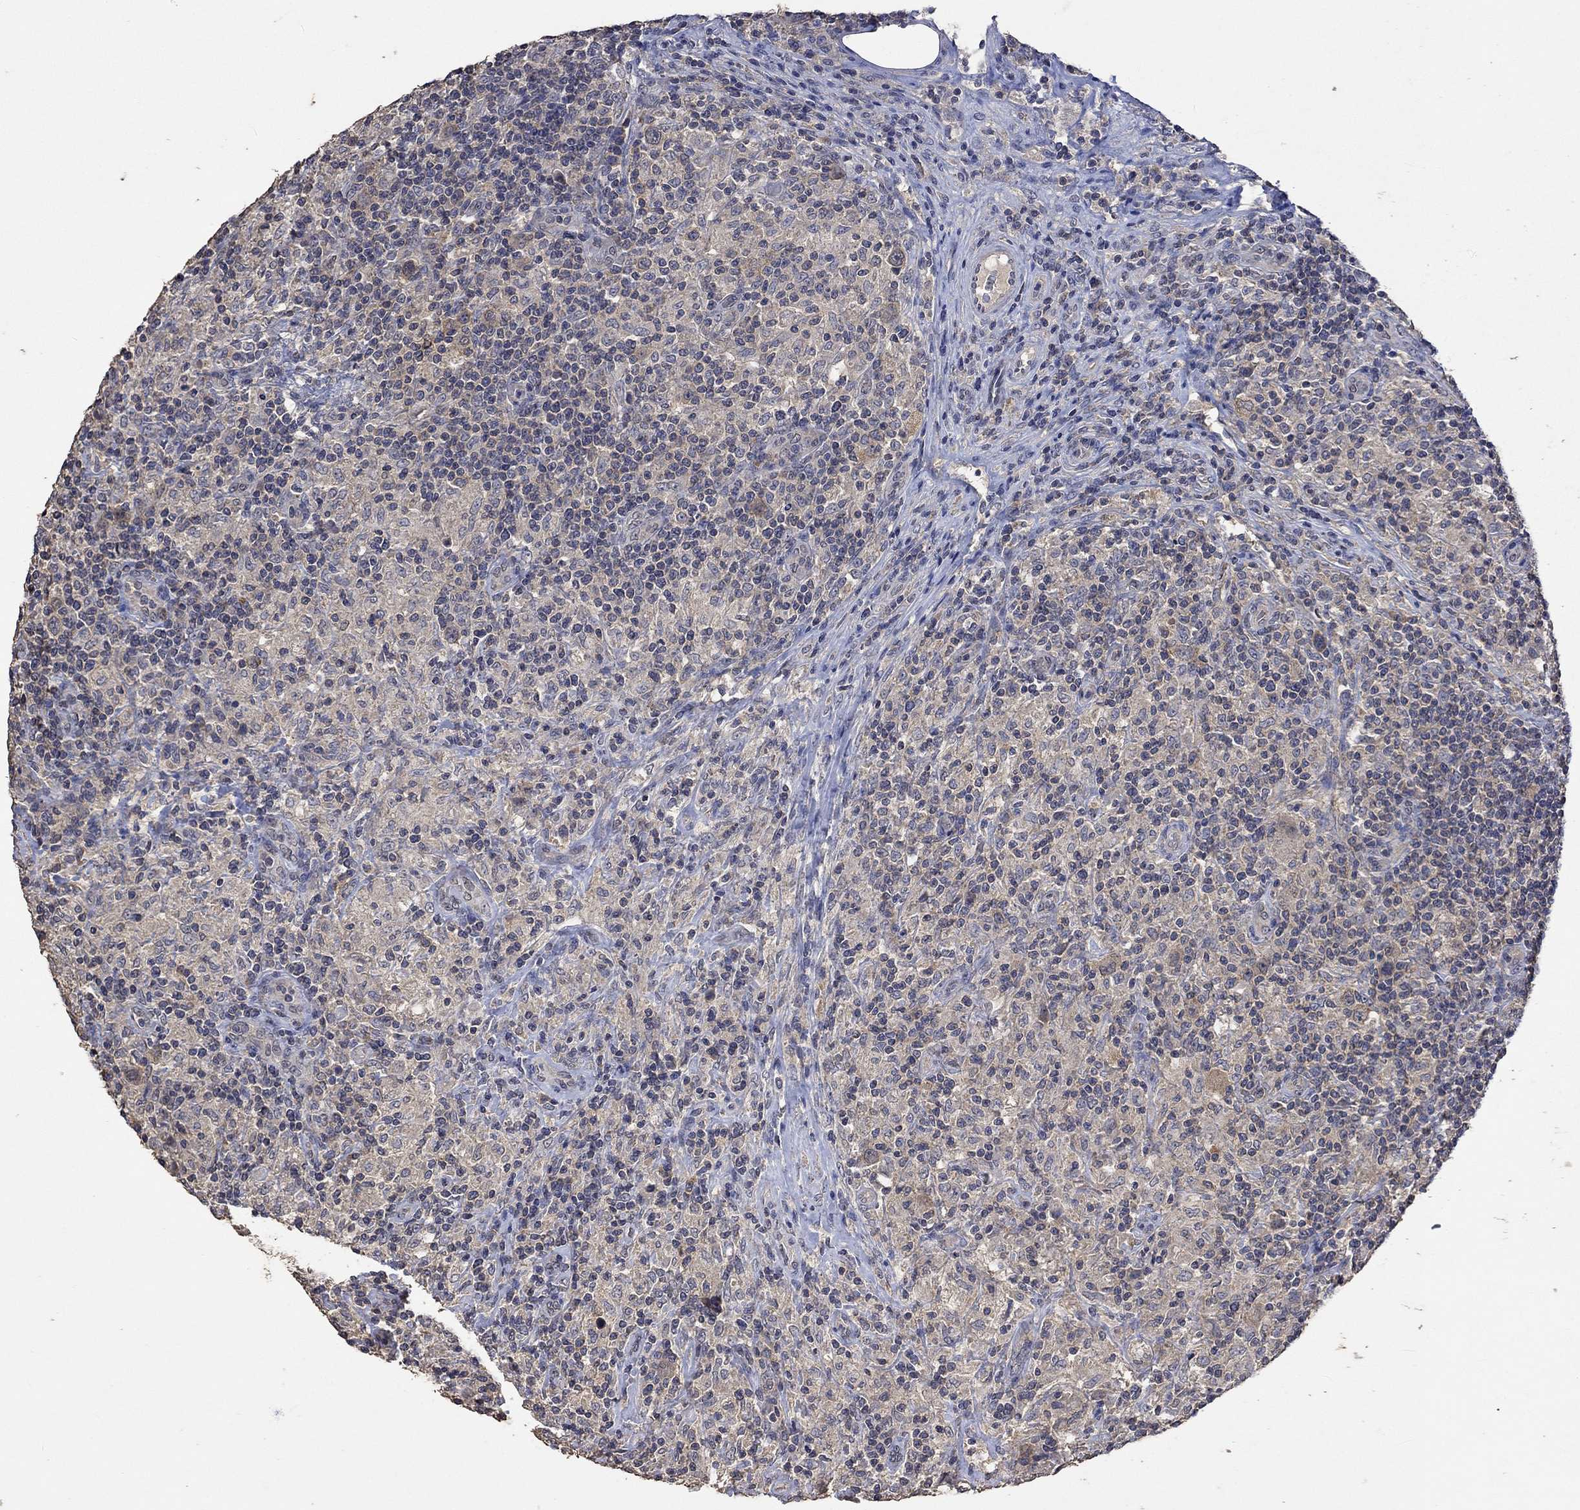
{"staining": {"intensity": "weak", "quantity": ">75%", "location": "cytoplasmic/membranous"}, "tissue": "lymphoma", "cell_type": "Tumor cells", "image_type": "cancer", "snomed": [{"axis": "morphology", "description": "Hodgkin's disease, NOS"}, {"axis": "topography", "description": "Lymph node"}], "caption": "This is an image of IHC staining of lymphoma, which shows weak expression in the cytoplasmic/membranous of tumor cells.", "gene": "PTPN20", "patient": {"sex": "male", "age": 70}}